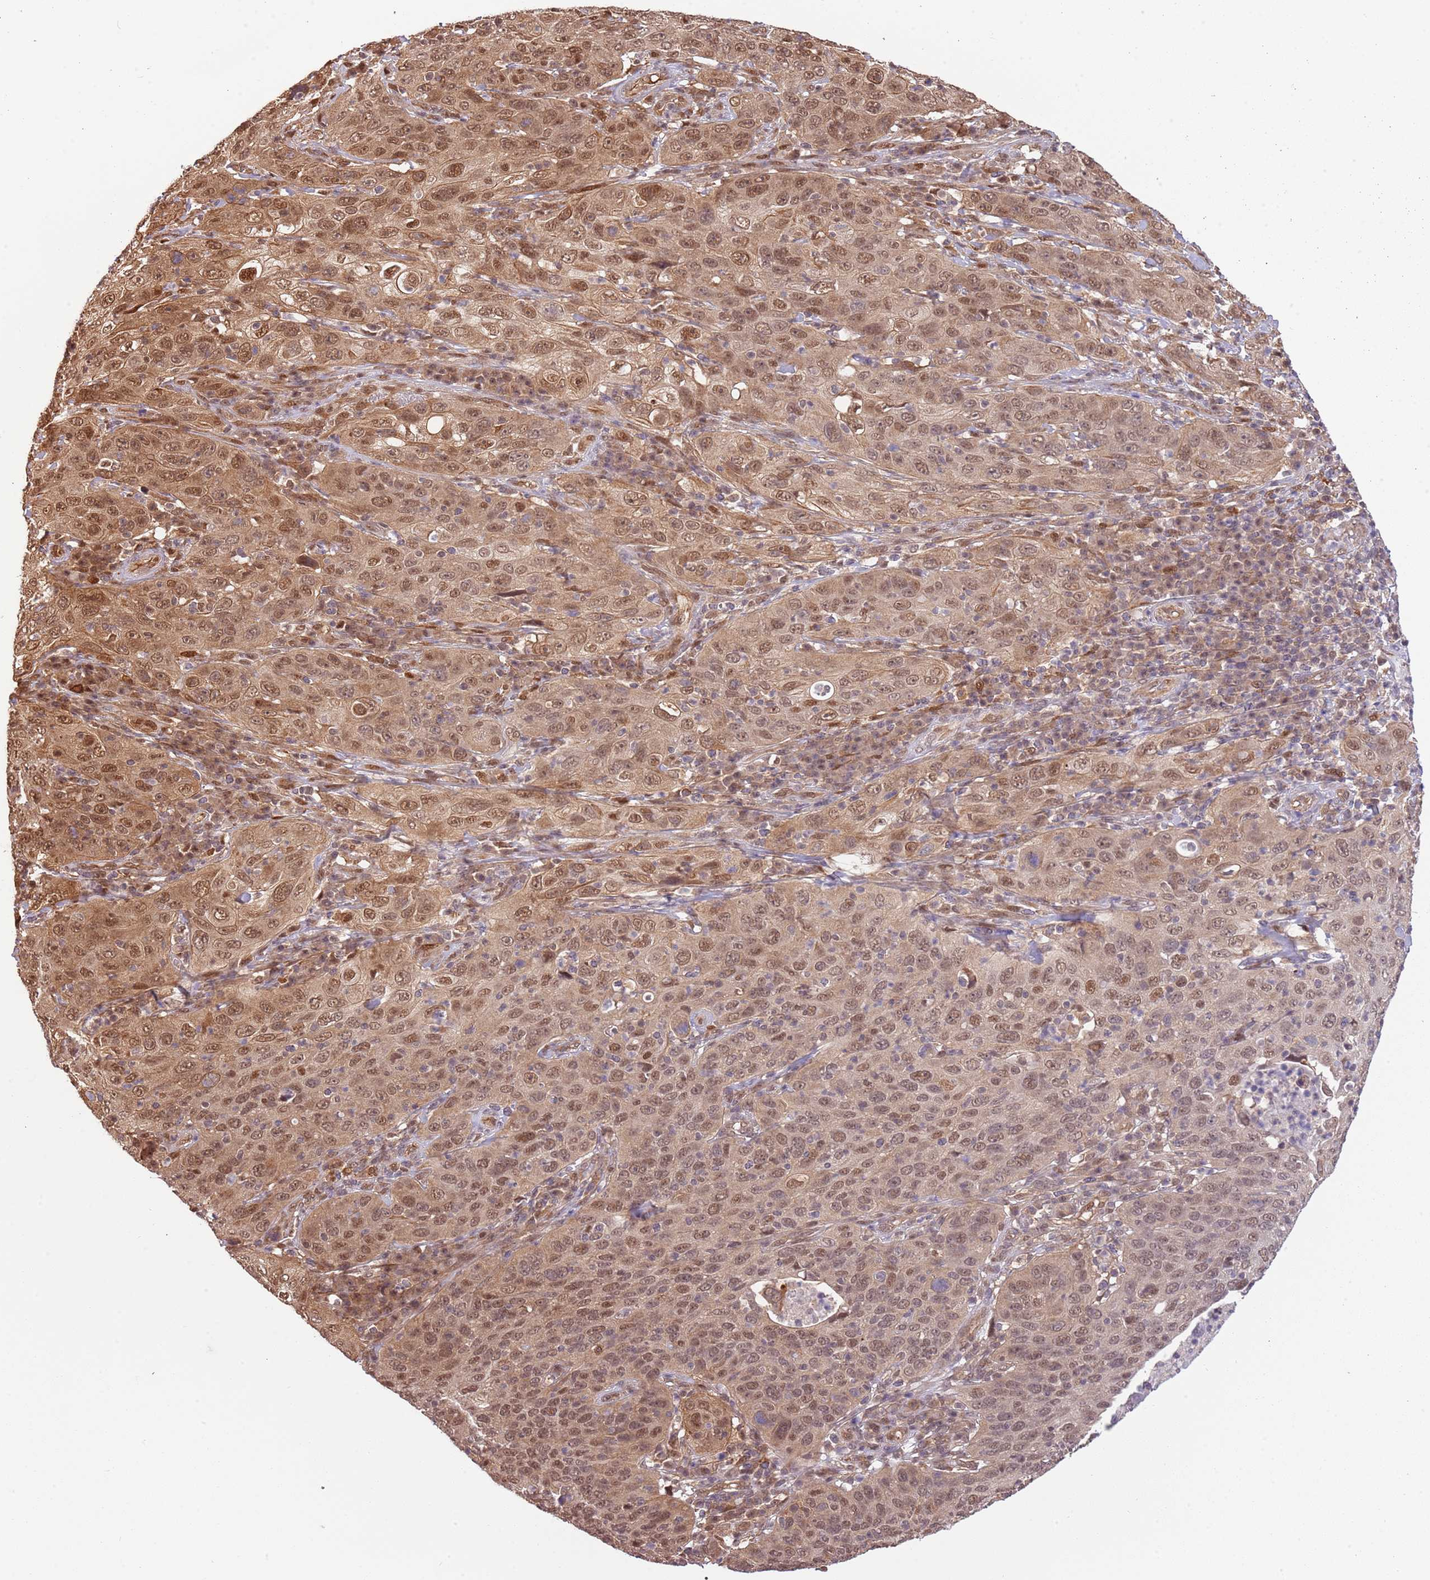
{"staining": {"intensity": "moderate", "quantity": ">75%", "location": "cytoplasmic/membranous,nuclear"}, "tissue": "cervical cancer", "cell_type": "Tumor cells", "image_type": "cancer", "snomed": [{"axis": "morphology", "description": "Squamous cell carcinoma, NOS"}, {"axis": "topography", "description": "Cervix"}], "caption": "Cervical cancer tissue demonstrates moderate cytoplasmic/membranous and nuclear expression in about >75% of tumor cells, visualized by immunohistochemistry.", "gene": "PLSCR5", "patient": {"sex": "female", "age": 36}}